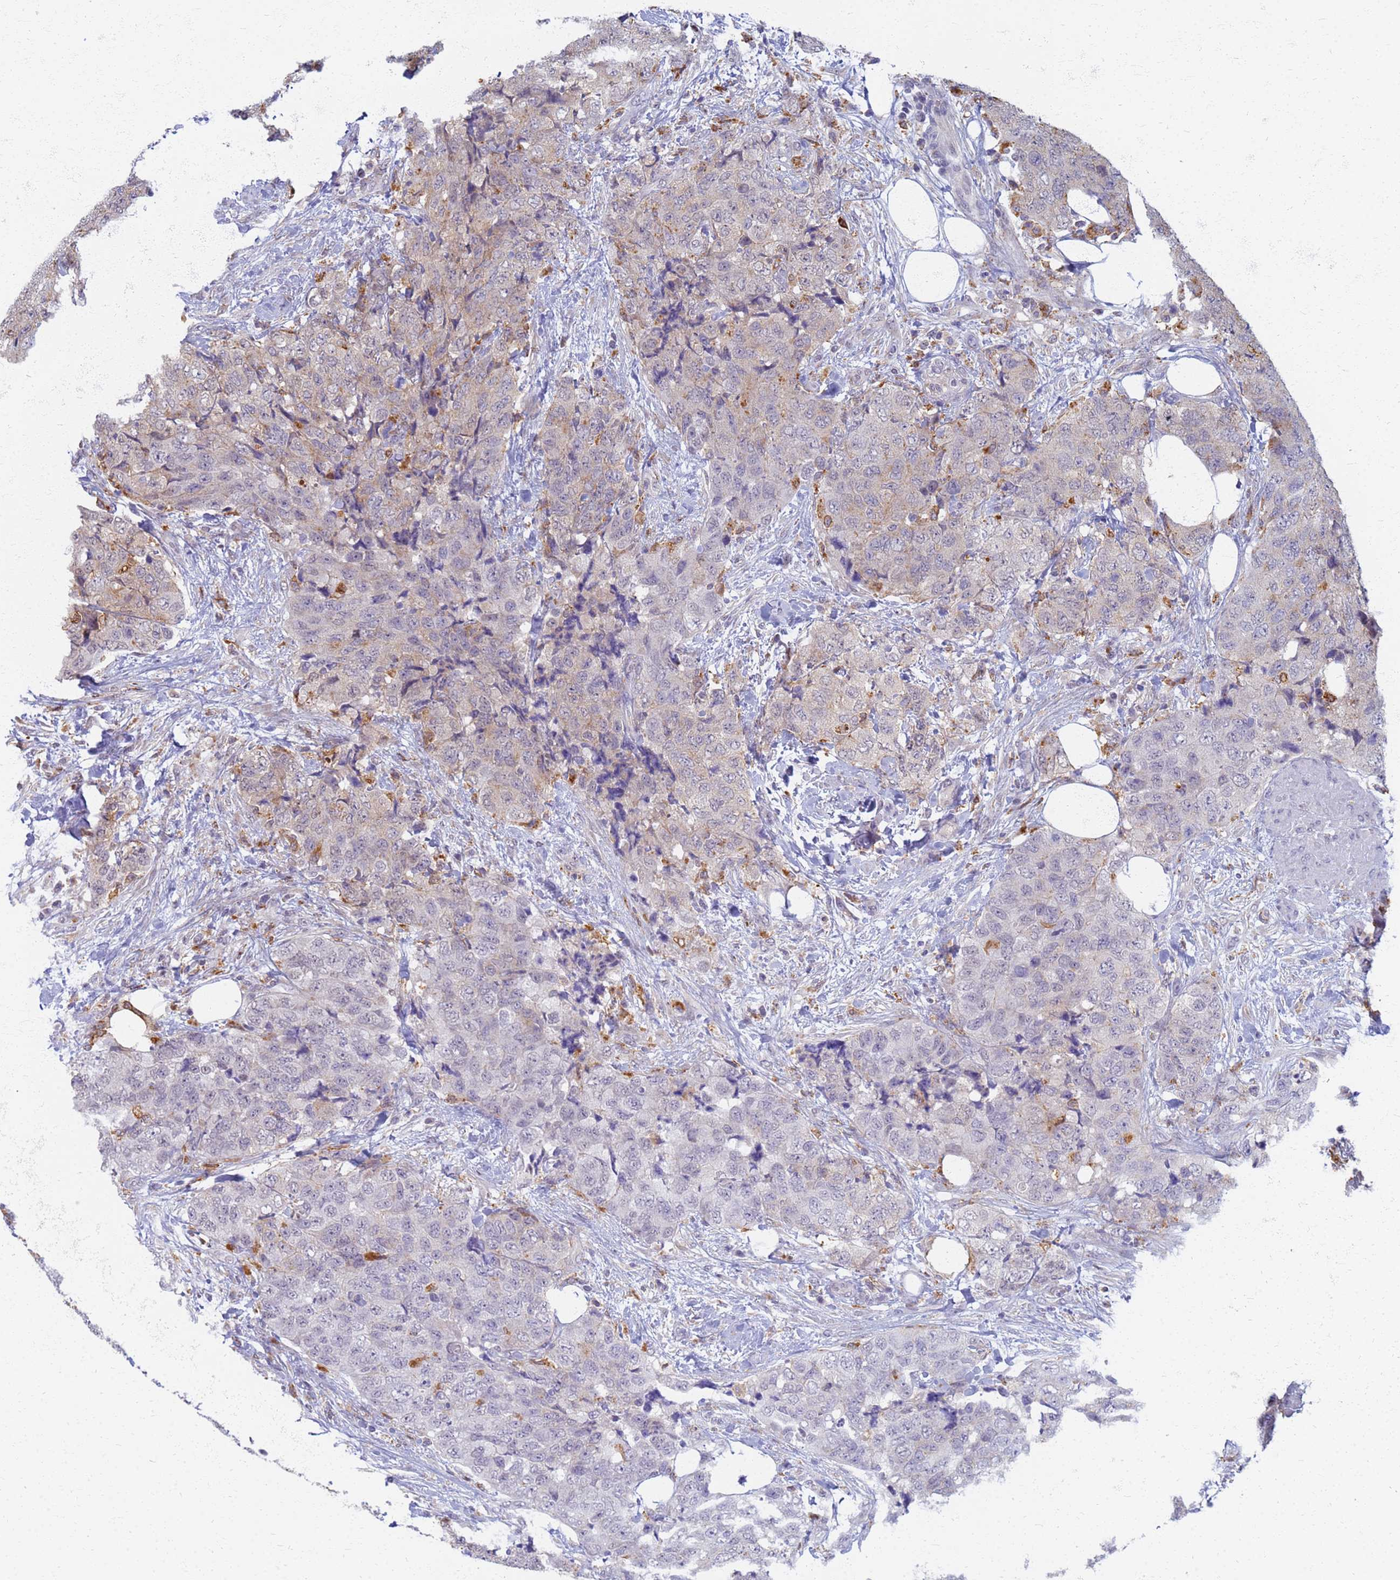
{"staining": {"intensity": "weak", "quantity": "<25%", "location": "cytoplasmic/membranous"}, "tissue": "urothelial cancer", "cell_type": "Tumor cells", "image_type": "cancer", "snomed": [{"axis": "morphology", "description": "Urothelial carcinoma, High grade"}, {"axis": "topography", "description": "Urinary bladder"}], "caption": "Protein analysis of urothelial carcinoma (high-grade) shows no significant staining in tumor cells.", "gene": "ATP6V1E1", "patient": {"sex": "female", "age": 78}}